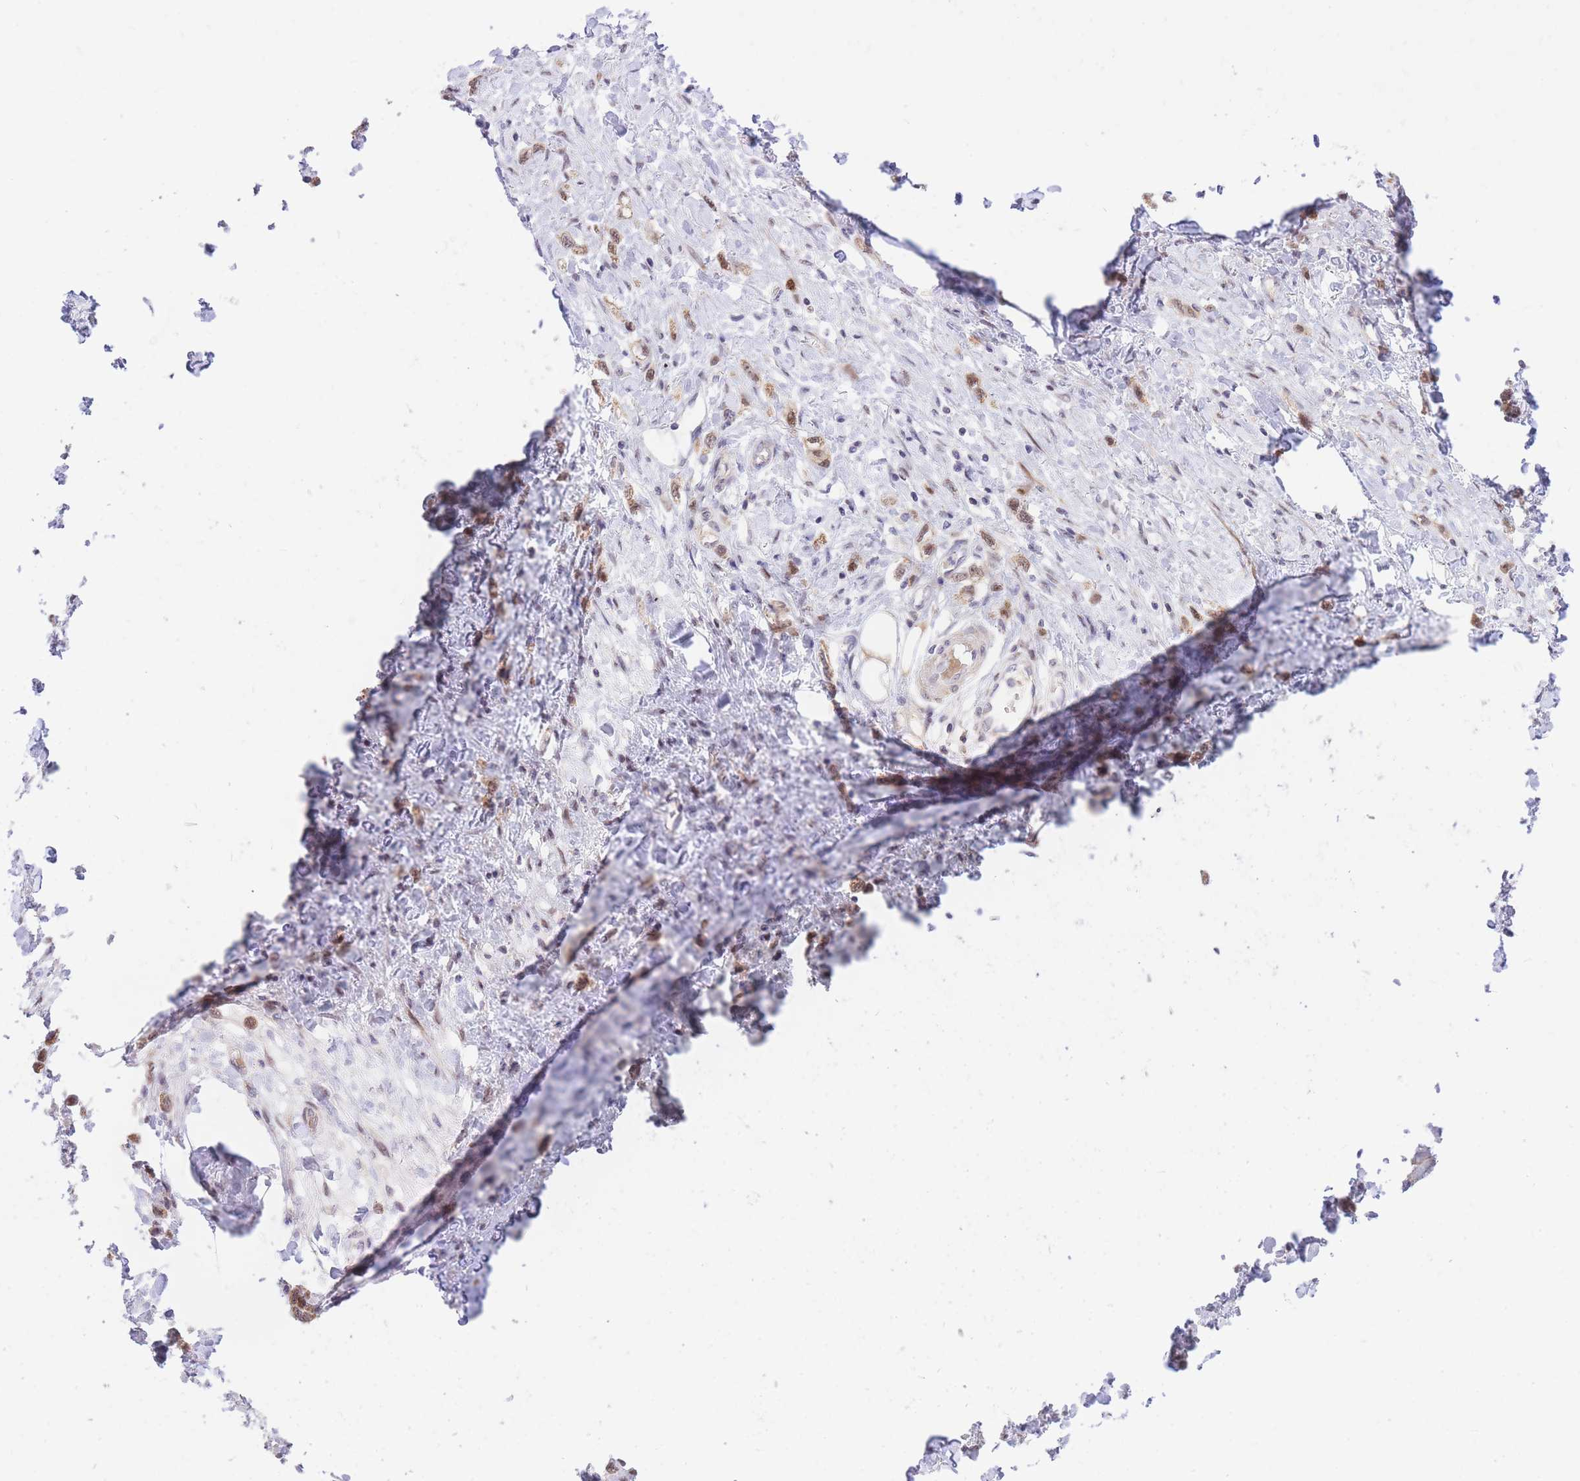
{"staining": {"intensity": "moderate", "quantity": ">75%", "location": "cytoplasmic/membranous,nuclear"}, "tissue": "stomach cancer", "cell_type": "Tumor cells", "image_type": "cancer", "snomed": [{"axis": "morphology", "description": "Adenocarcinoma, NOS"}, {"axis": "topography", "description": "Stomach"}], "caption": "The micrograph shows a brown stain indicating the presence of a protein in the cytoplasmic/membranous and nuclear of tumor cells in stomach adenocarcinoma. (DAB IHC, brown staining for protein, blue staining for nuclei).", "gene": "MINDY2", "patient": {"sex": "female", "age": 65}}